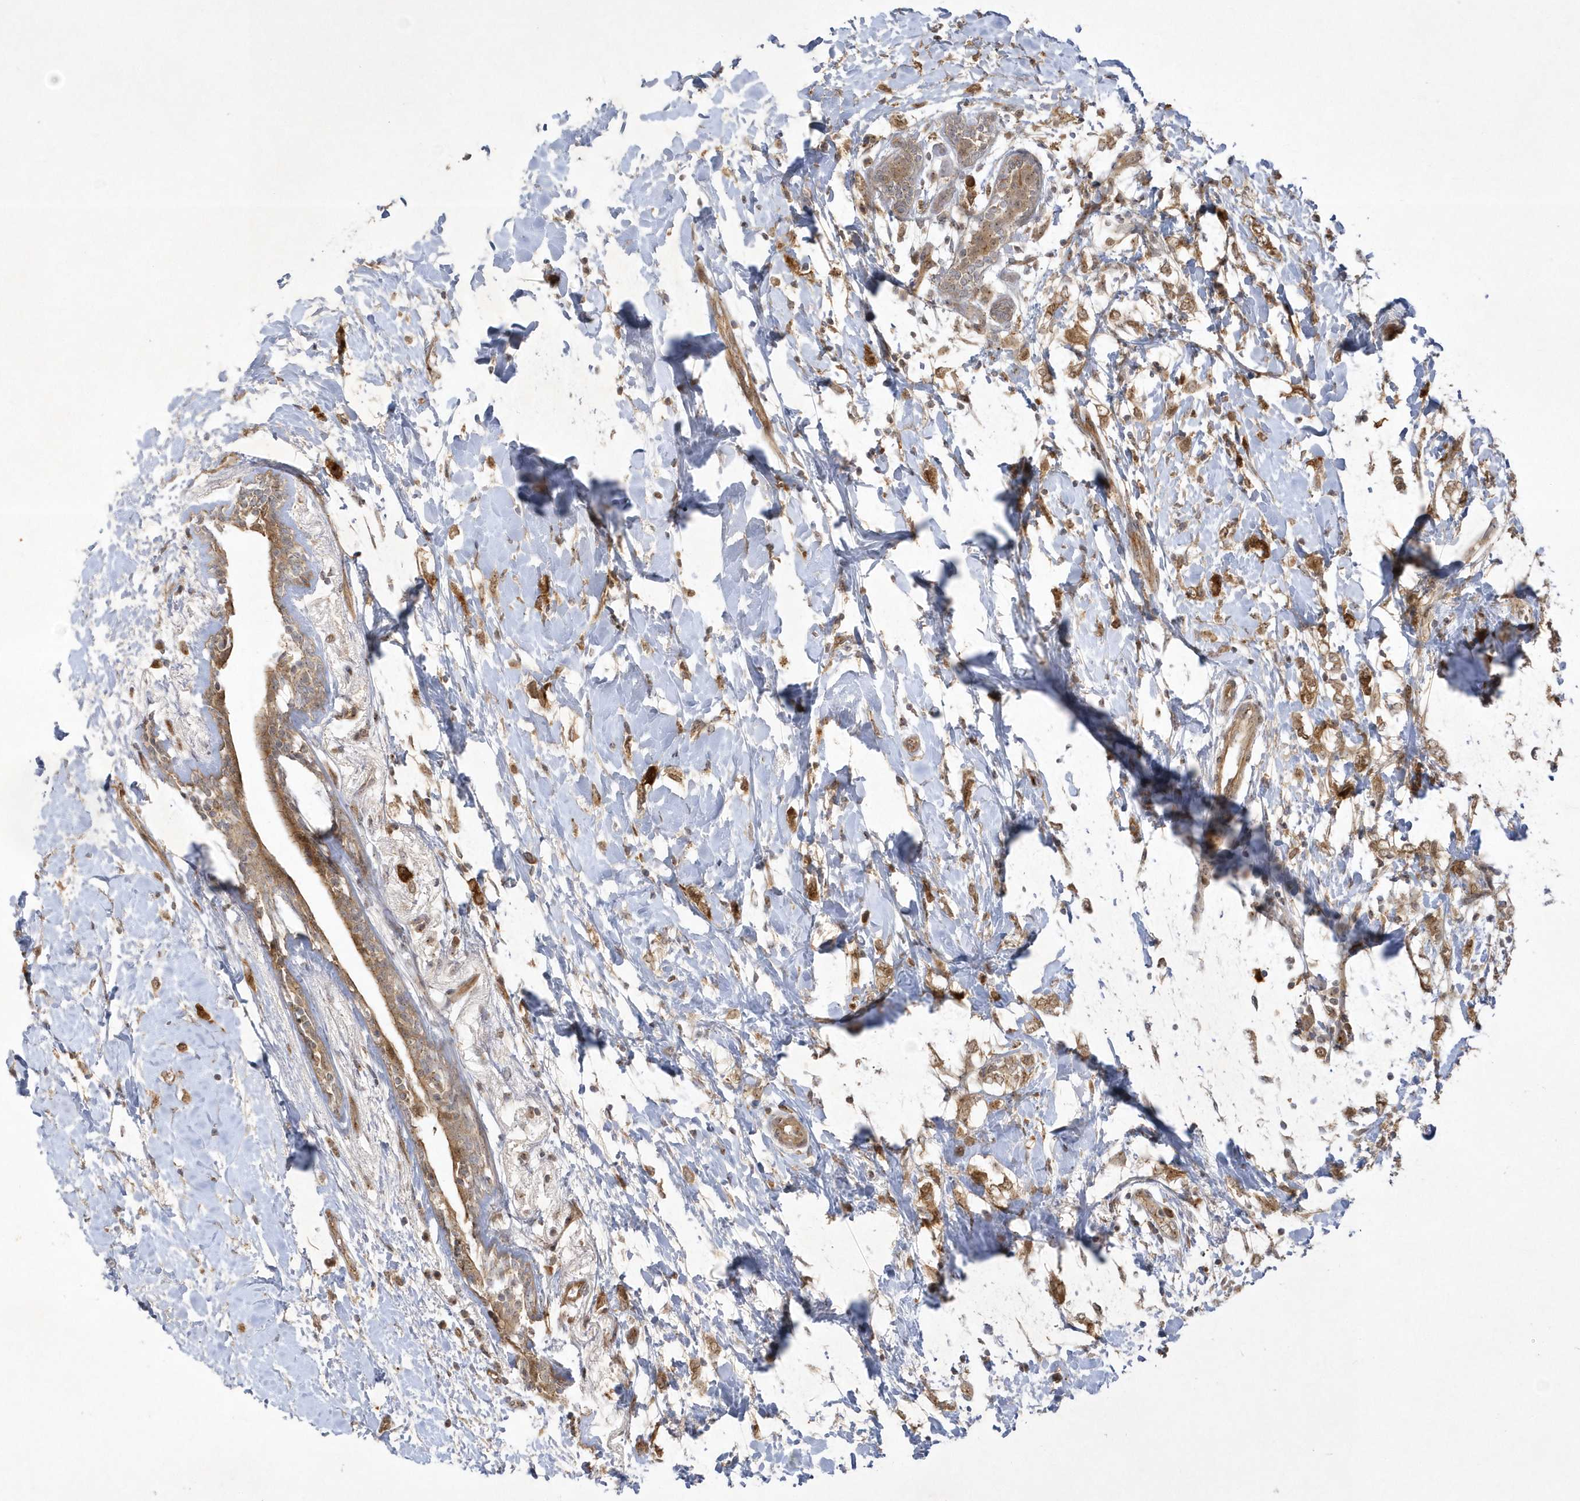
{"staining": {"intensity": "moderate", "quantity": ">75%", "location": "cytoplasmic/membranous,nuclear"}, "tissue": "breast cancer", "cell_type": "Tumor cells", "image_type": "cancer", "snomed": [{"axis": "morphology", "description": "Normal tissue, NOS"}, {"axis": "morphology", "description": "Lobular carcinoma"}, {"axis": "topography", "description": "Breast"}], "caption": "IHC image of lobular carcinoma (breast) stained for a protein (brown), which displays medium levels of moderate cytoplasmic/membranous and nuclear staining in about >75% of tumor cells.", "gene": "NAF1", "patient": {"sex": "female", "age": 47}}